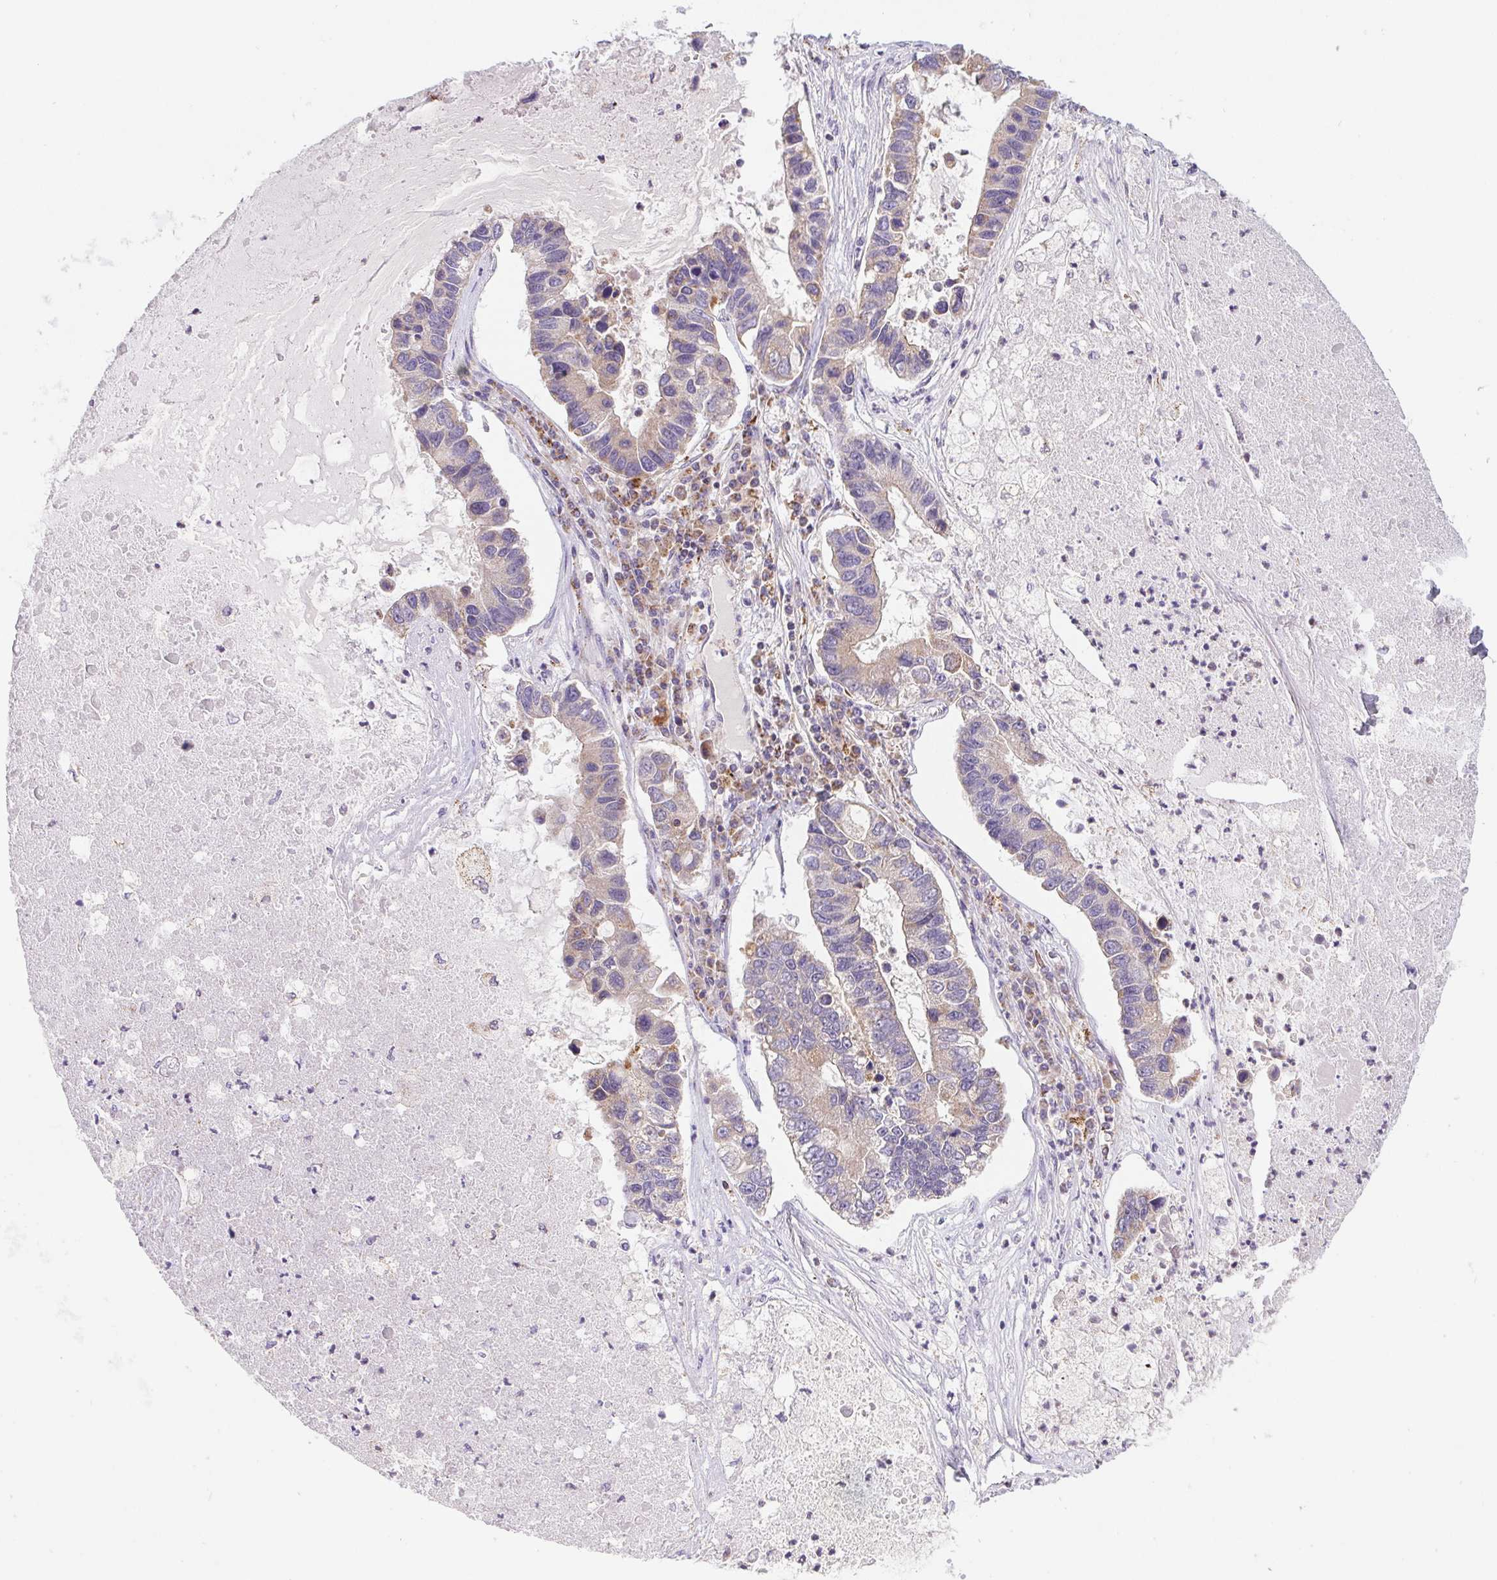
{"staining": {"intensity": "weak", "quantity": "<25%", "location": "cytoplasmic/membranous"}, "tissue": "lung cancer", "cell_type": "Tumor cells", "image_type": "cancer", "snomed": [{"axis": "morphology", "description": "Adenocarcinoma, NOS"}, {"axis": "topography", "description": "Bronchus"}, {"axis": "topography", "description": "Lung"}], "caption": "A high-resolution photomicrograph shows immunohistochemistry staining of adenocarcinoma (lung), which demonstrates no significant positivity in tumor cells. (Immunohistochemistry (ihc), brightfield microscopy, high magnification).", "gene": "EMC6", "patient": {"sex": "female", "age": 51}}